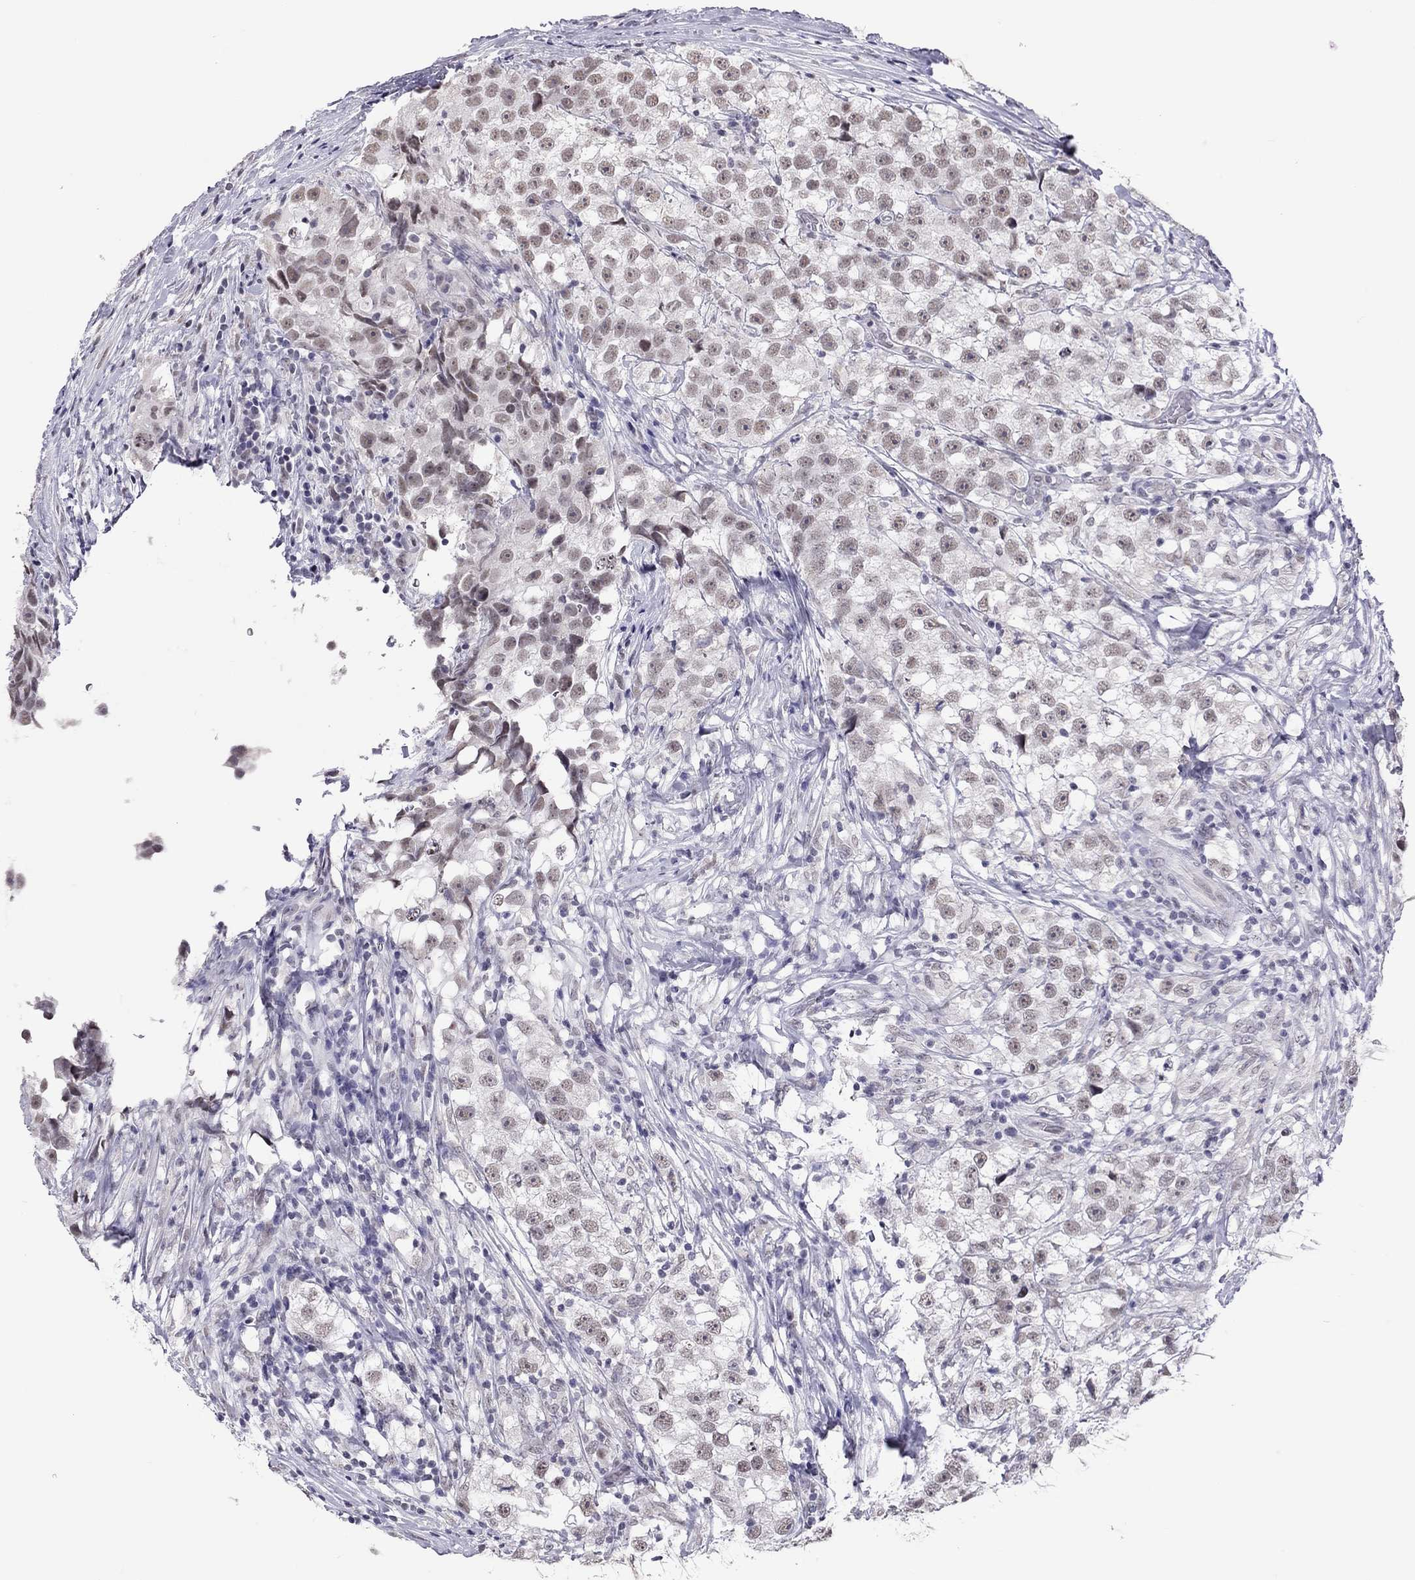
{"staining": {"intensity": "weak", "quantity": "25%-75%", "location": "nuclear"}, "tissue": "testis cancer", "cell_type": "Tumor cells", "image_type": "cancer", "snomed": [{"axis": "morphology", "description": "Seminoma, NOS"}, {"axis": "topography", "description": "Testis"}], "caption": "An image showing weak nuclear expression in approximately 25%-75% of tumor cells in testis cancer, as visualized by brown immunohistochemical staining.", "gene": "PPP1R3A", "patient": {"sex": "male", "age": 46}}